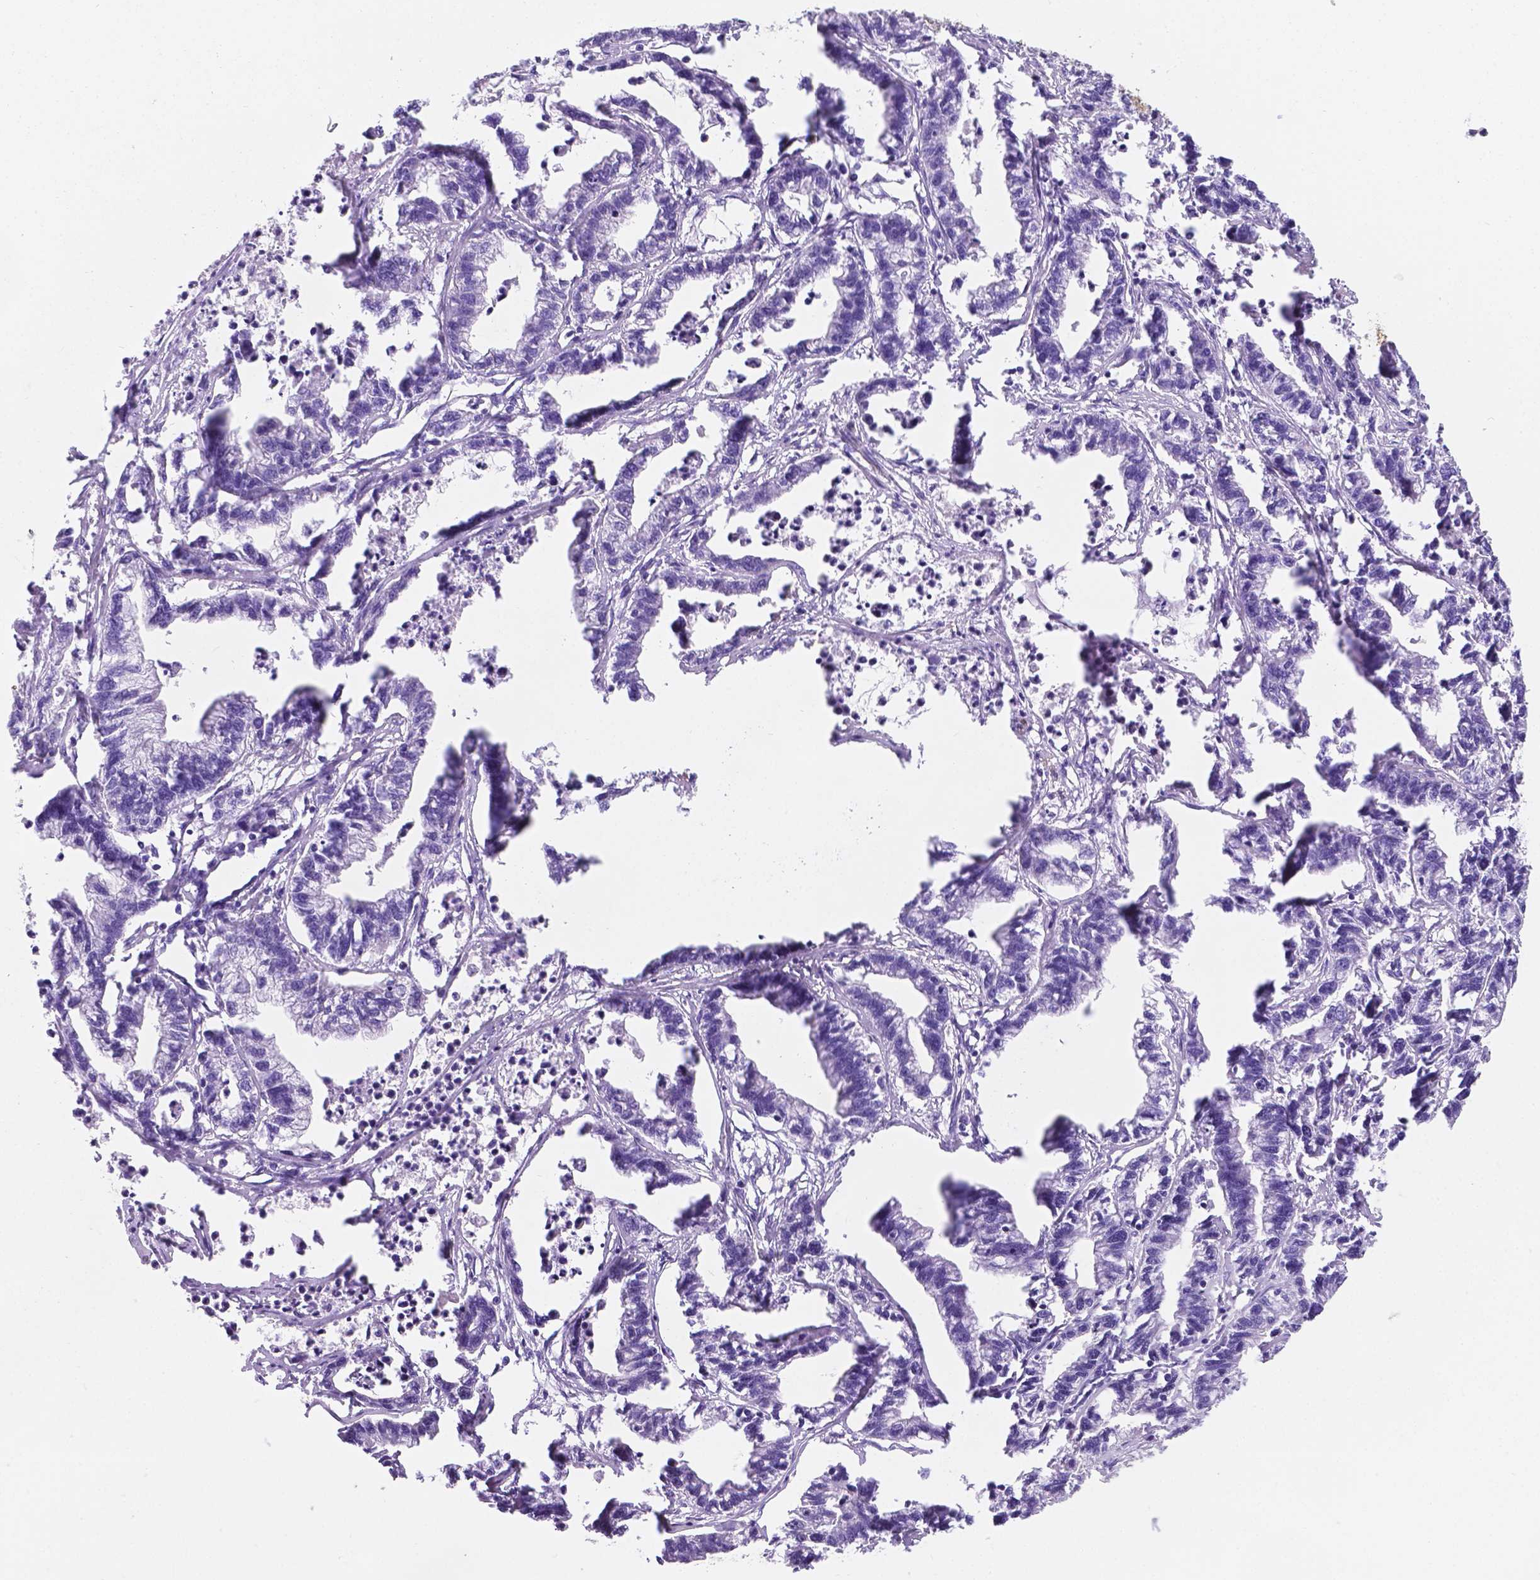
{"staining": {"intensity": "negative", "quantity": "none", "location": "none"}, "tissue": "stomach cancer", "cell_type": "Tumor cells", "image_type": "cancer", "snomed": [{"axis": "morphology", "description": "Adenocarcinoma, NOS"}, {"axis": "topography", "description": "Stomach"}], "caption": "This is a photomicrograph of immunohistochemistry (IHC) staining of stomach cancer (adenocarcinoma), which shows no expression in tumor cells. (Stains: DAB immunohistochemistry (IHC) with hematoxylin counter stain, Microscopy: brightfield microscopy at high magnification).", "gene": "MACF1", "patient": {"sex": "male", "age": 83}}